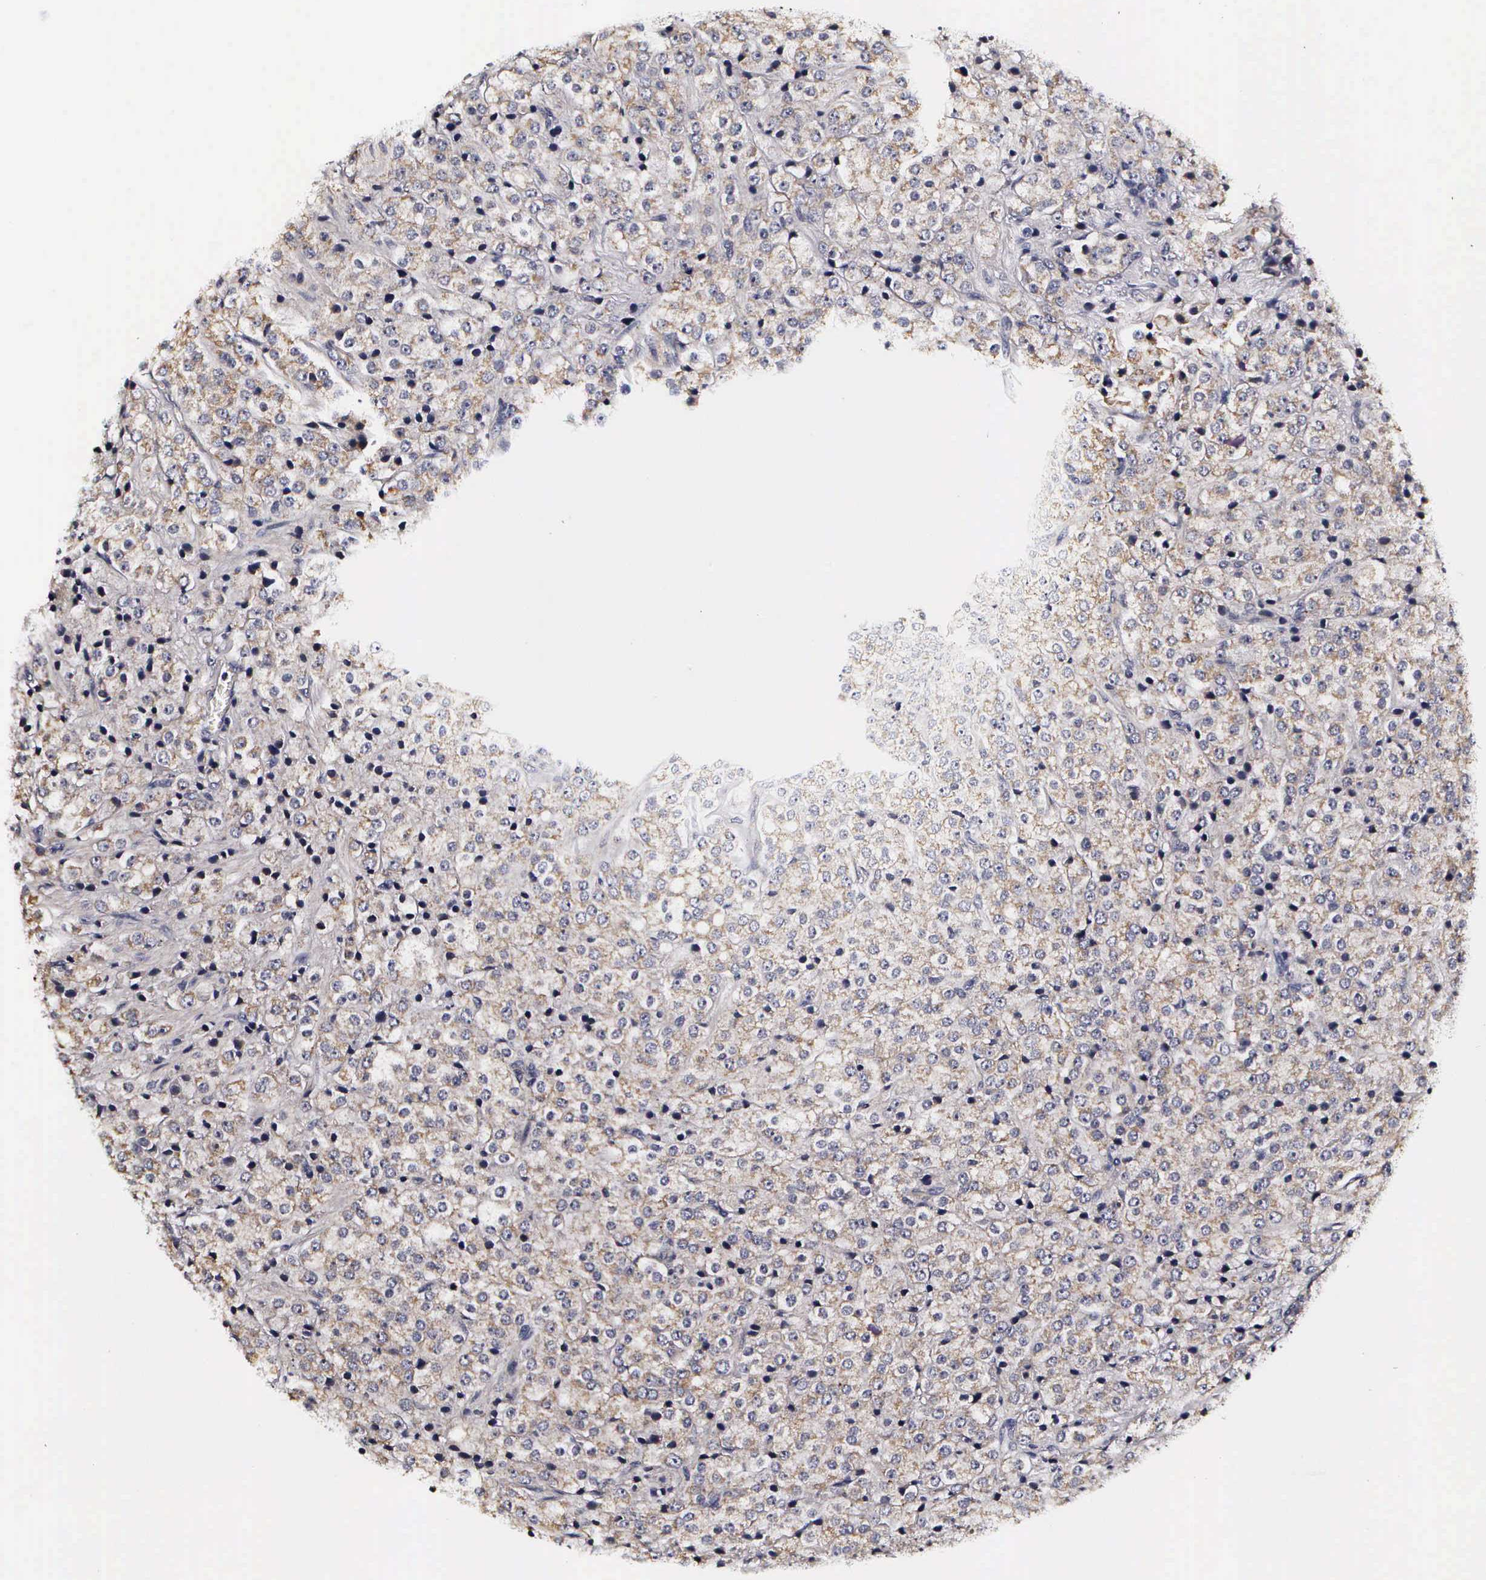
{"staining": {"intensity": "weak", "quantity": ">75%", "location": "cytoplasmic/membranous"}, "tissue": "prostate cancer", "cell_type": "Tumor cells", "image_type": "cancer", "snomed": [{"axis": "morphology", "description": "Adenocarcinoma, Medium grade"}, {"axis": "topography", "description": "Prostate"}], "caption": "Human prostate cancer stained for a protein (brown) shows weak cytoplasmic/membranous positive positivity in approximately >75% of tumor cells.", "gene": "PSMA3", "patient": {"sex": "male", "age": 70}}